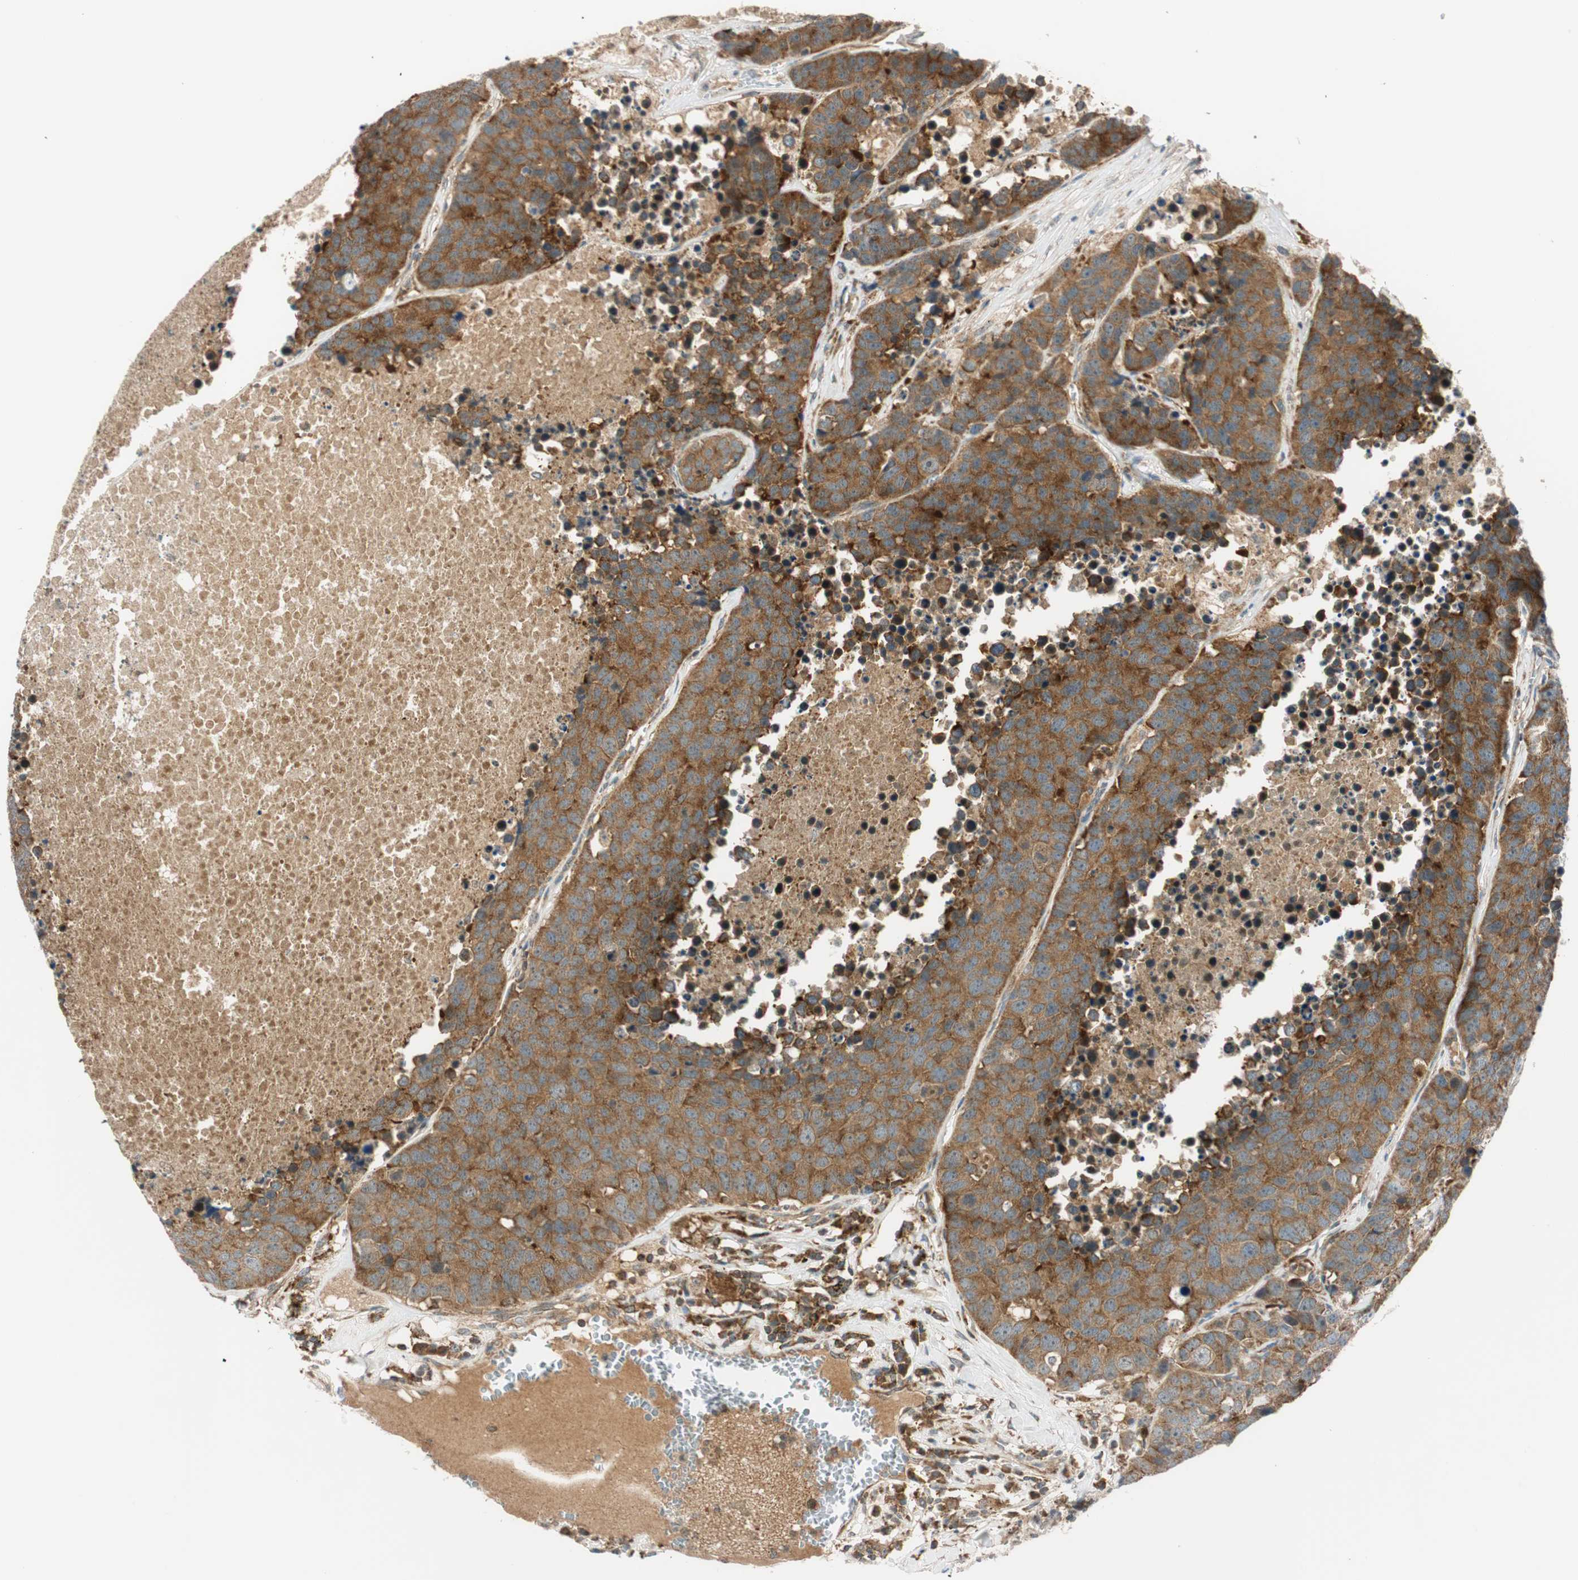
{"staining": {"intensity": "strong", "quantity": ">75%", "location": "cytoplasmic/membranous"}, "tissue": "carcinoid", "cell_type": "Tumor cells", "image_type": "cancer", "snomed": [{"axis": "morphology", "description": "Carcinoid, malignant, NOS"}, {"axis": "topography", "description": "Lung"}], "caption": "Human malignant carcinoid stained for a protein (brown) displays strong cytoplasmic/membranous positive expression in approximately >75% of tumor cells.", "gene": "ABI1", "patient": {"sex": "male", "age": 60}}